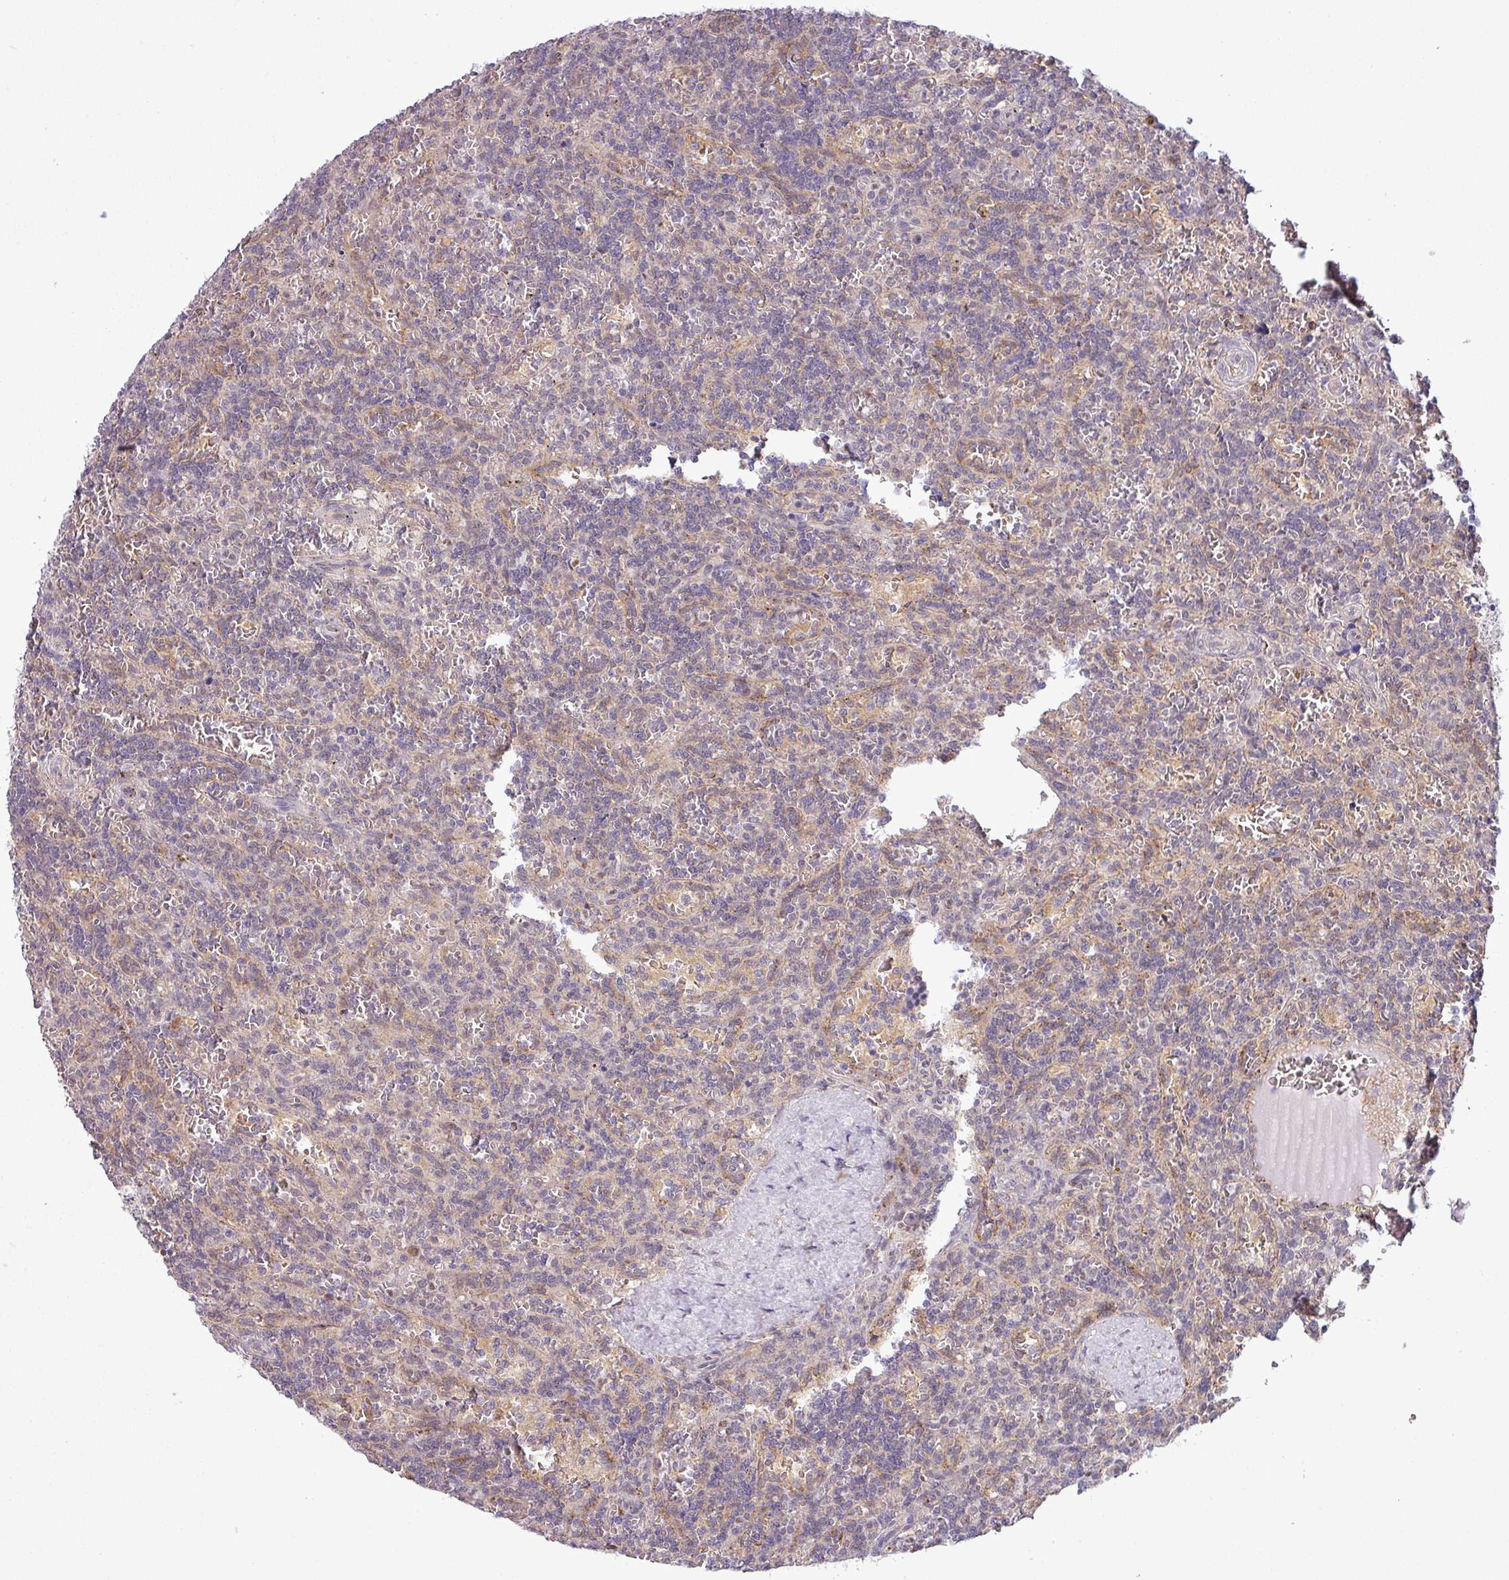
{"staining": {"intensity": "negative", "quantity": "none", "location": "none"}, "tissue": "lymphoma", "cell_type": "Tumor cells", "image_type": "cancer", "snomed": [{"axis": "morphology", "description": "Malignant lymphoma, non-Hodgkin's type, Low grade"}, {"axis": "topography", "description": "Spleen"}], "caption": "Immunohistochemistry (IHC) of lymphoma displays no staining in tumor cells.", "gene": "CCDC144A", "patient": {"sex": "male", "age": 73}}